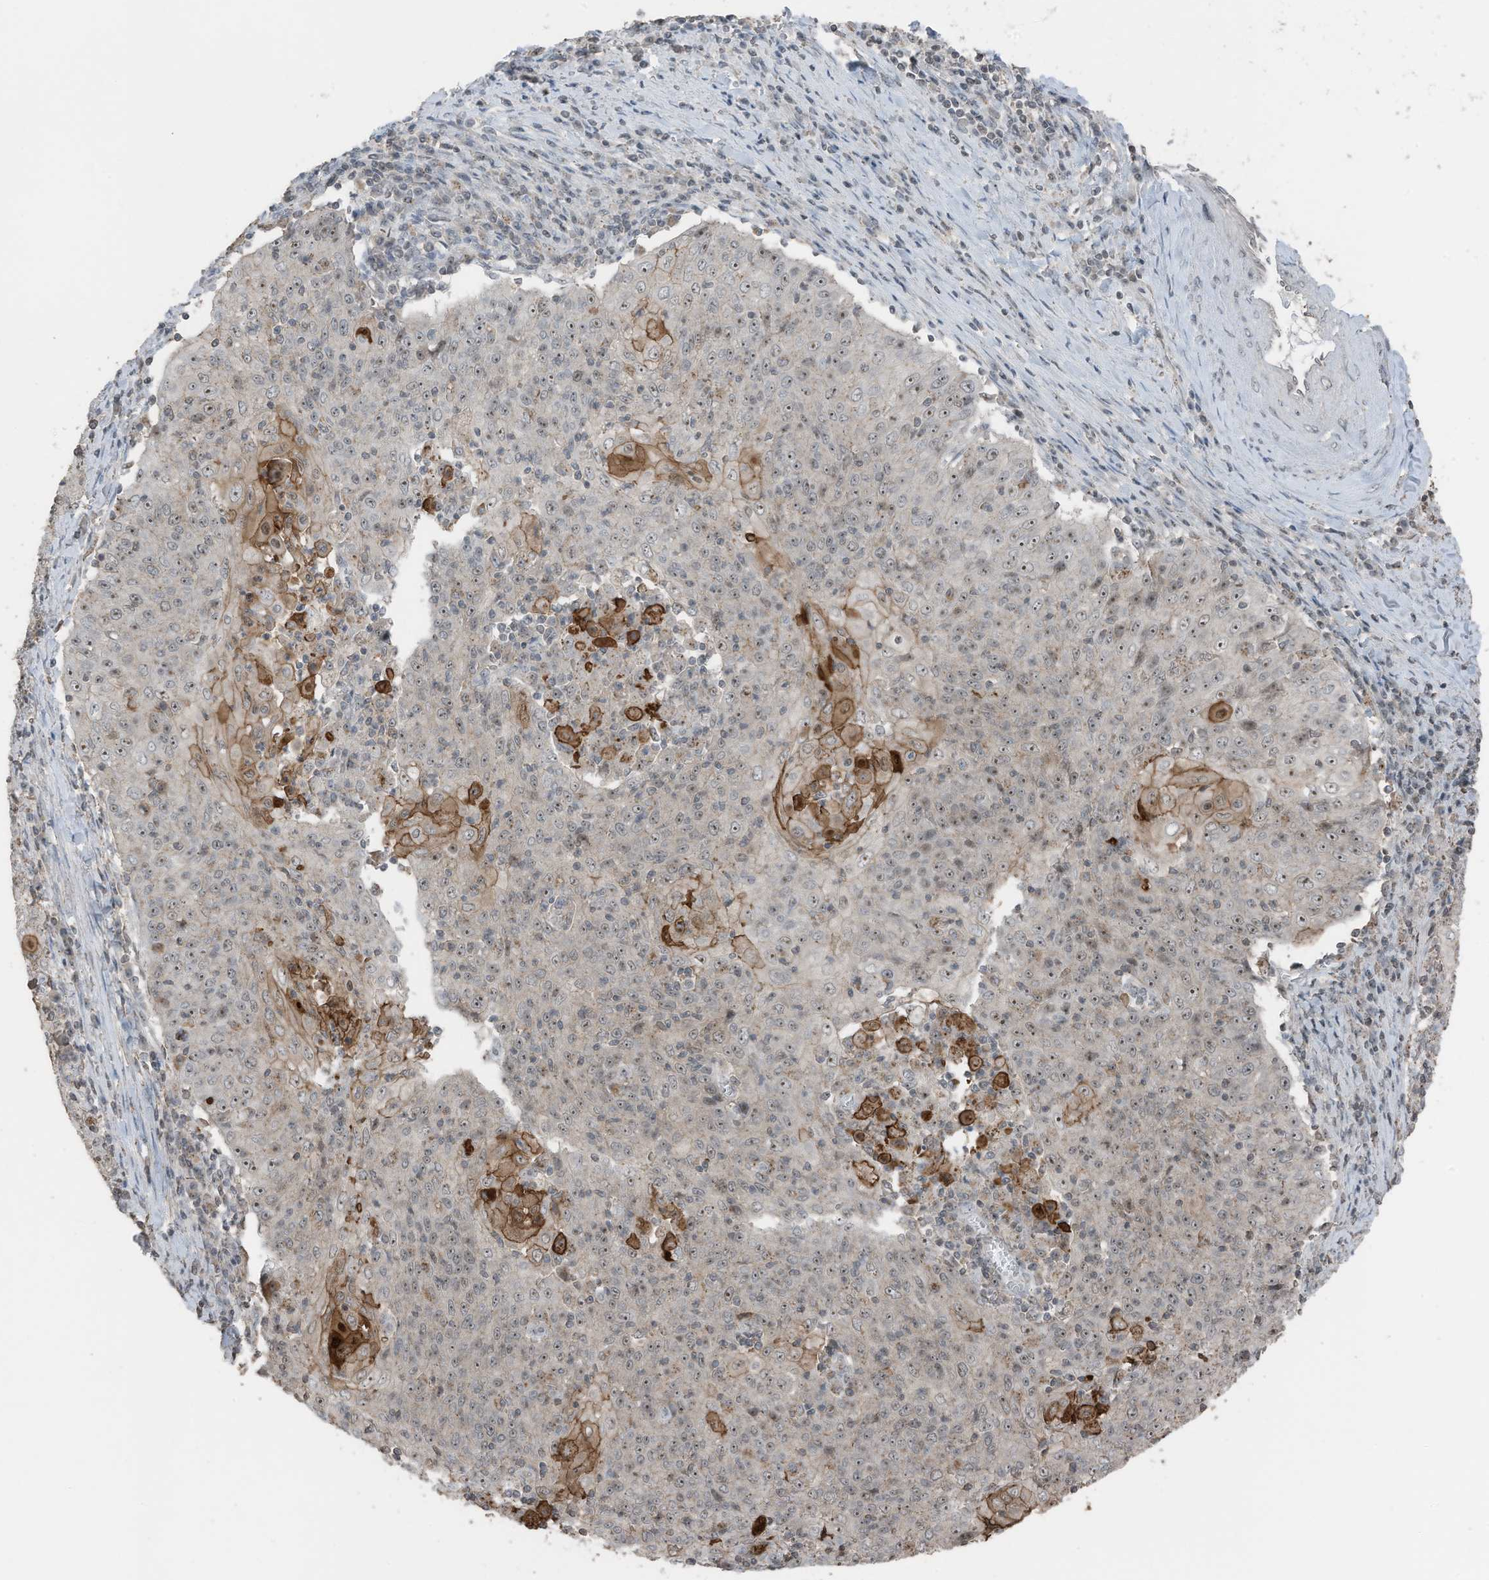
{"staining": {"intensity": "moderate", "quantity": "25%-75%", "location": "nuclear"}, "tissue": "cervical cancer", "cell_type": "Tumor cells", "image_type": "cancer", "snomed": [{"axis": "morphology", "description": "Squamous cell carcinoma, NOS"}, {"axis": "topography", "description": "Cervix"}], "caption": "A brown stain shows moderate nuclear positivity of a protein in human squamous cell carcinoma (cervical) tumor cells. (brown staining indicates protein expression, while blue staining denotes nuclei).", "gene": "UTP3", "patient": {"sex": "female", "age": 48}}